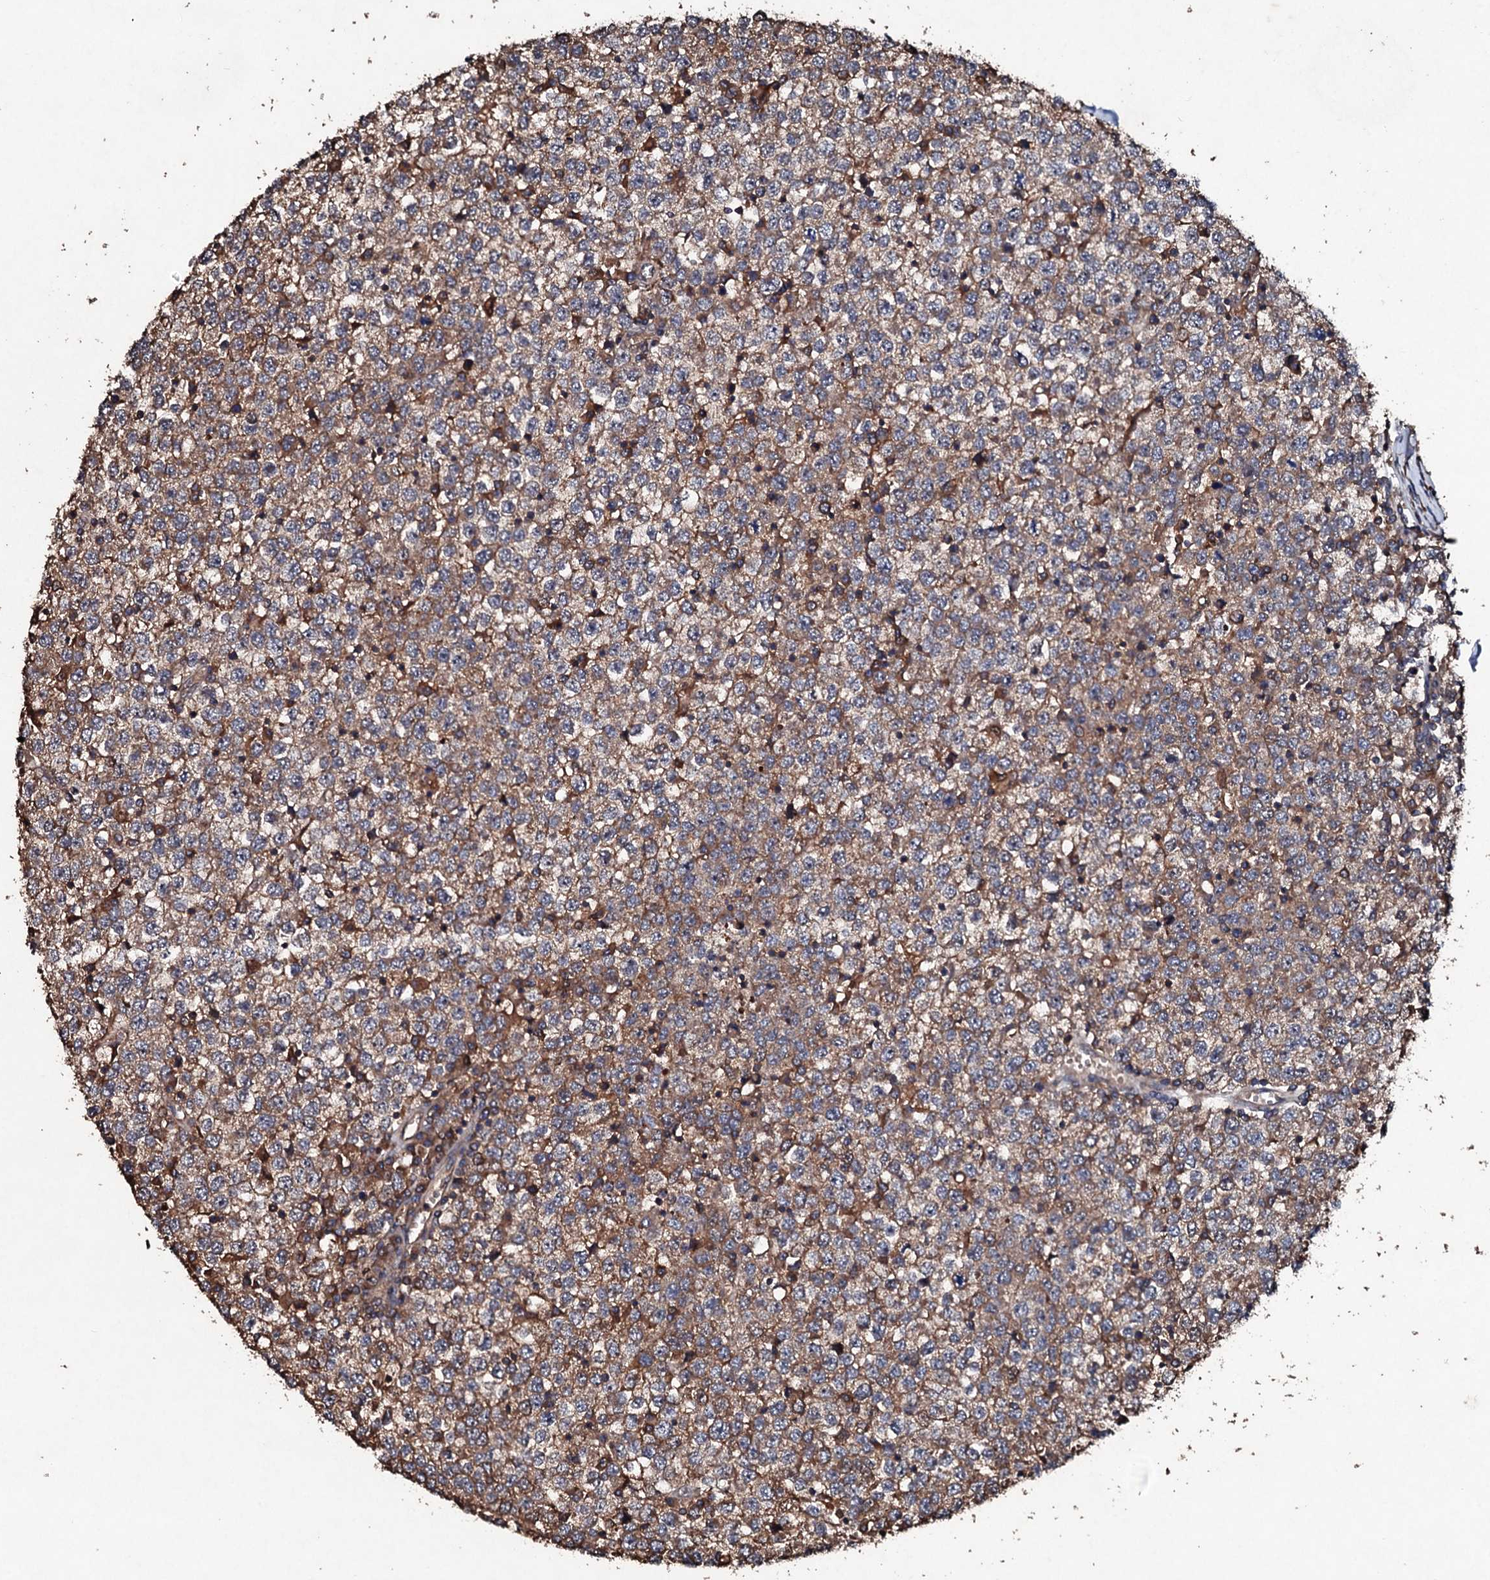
{"staining": {"intensity": "moderate", "quantity": ">75%", "location": "cytoplasmic/membranous"}, "tissue": "testis cancer", "cell_type": "Tumor cells", "image_type": "cancer", "snomed": [{"axis": "morphology", "description": "Seminoma, NOS"}, {"axis": "topography", "description": "Testis"}], "caption": "Protein analysis of testis cancer tissue exhibits moderate cytoplasmic/membranous positivity in about >75% of tumor cells.", "gene": "KERA", "patient": {"sex": "male", "age": 65}}